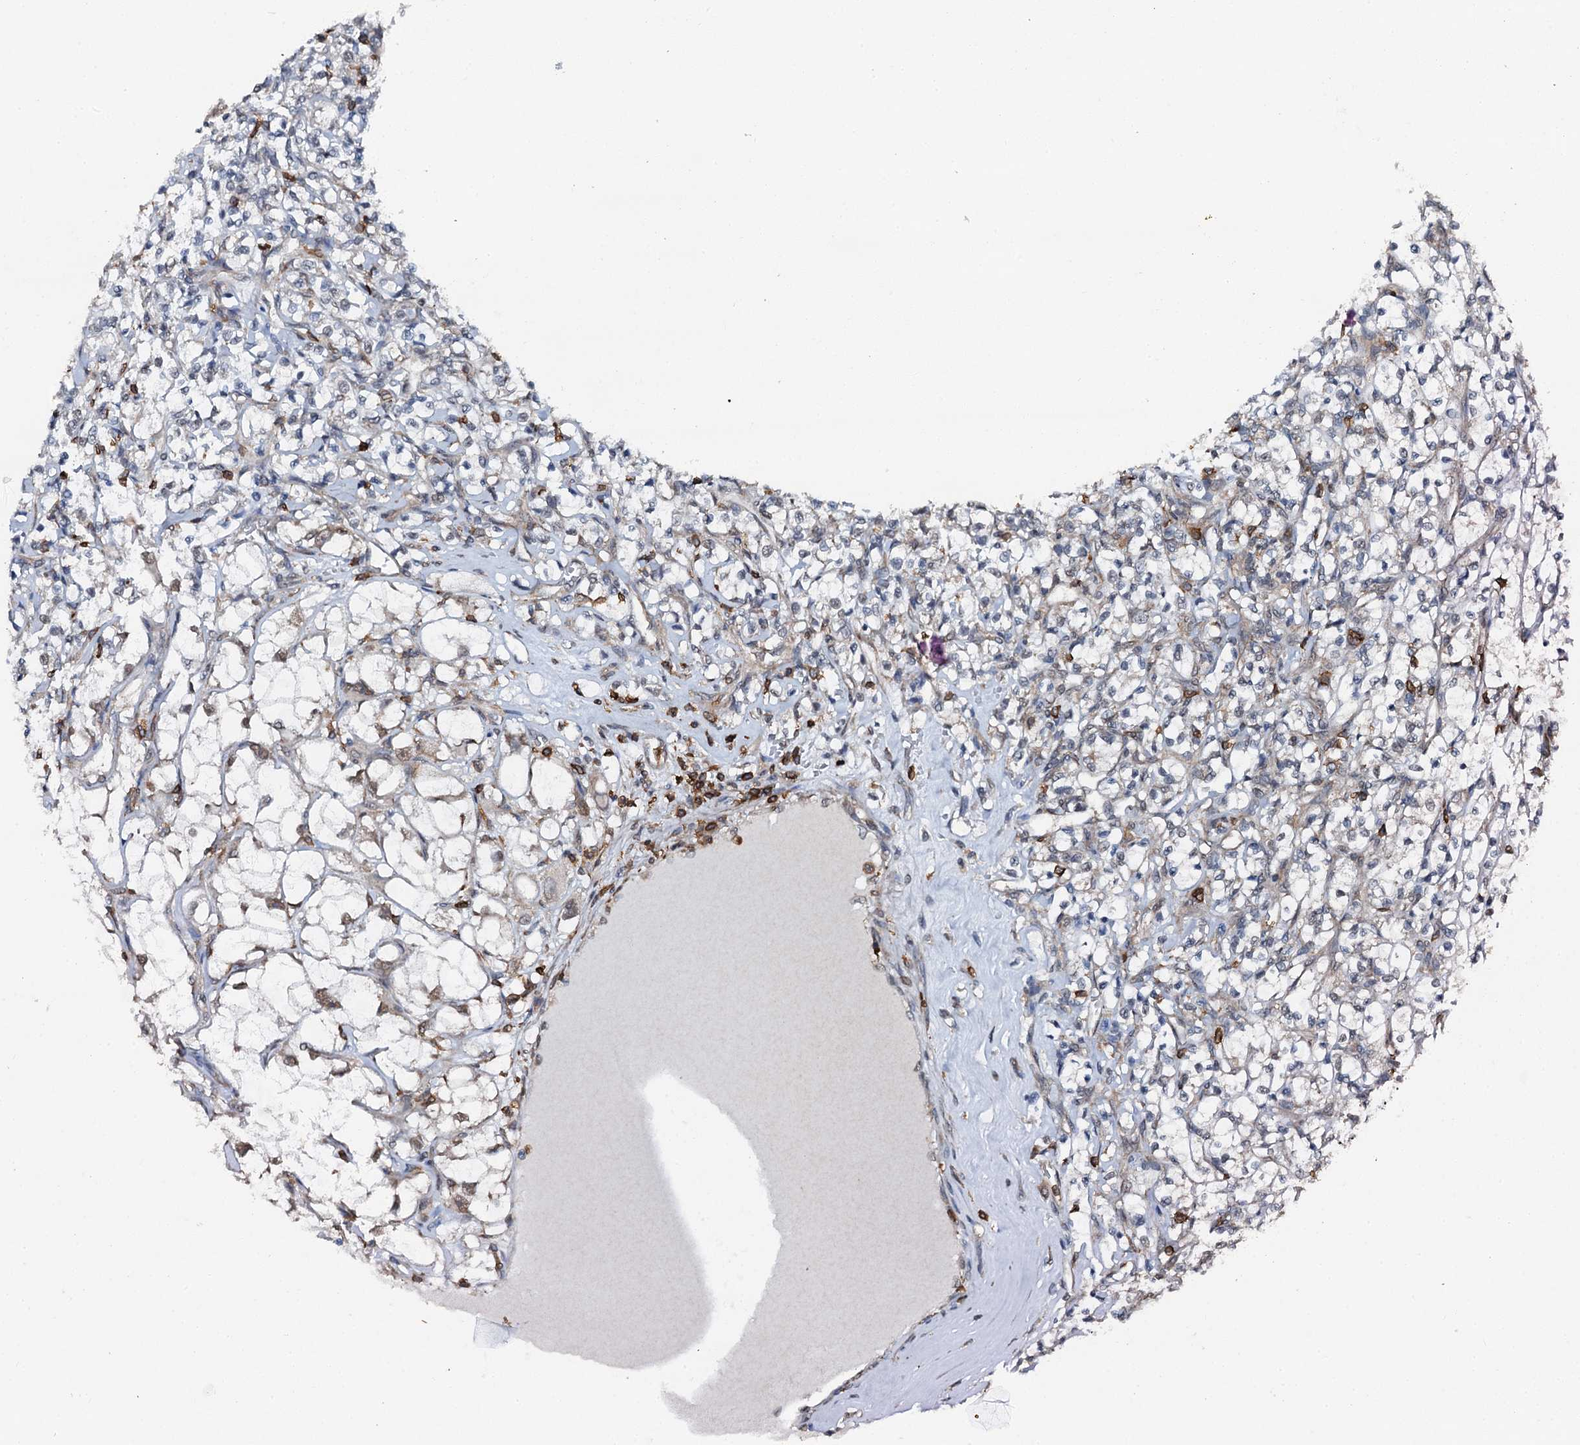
{"staining": {"intensity": "negative", "quantity": "none", "location": "none"}, "tissue": "renal cancer", "cell_type": "Tumor cells", "image_type": "cancer", "snomed": [{"axis": "morphology", "description": "Adenocarcinoma, NOS"}, {"axis": "topography", "description": "Kidney"}], "caption": "Immunohistochemistry photomicrograph of human adenocarcinoma (renal) stained for a protein (brown), which demonstrates no positivity in tumor cells. (DAB immunohistochemistry with hematoxylin counter stain).", "gene": "EDC4", "patient": {"sex": "female", "age": 69}}